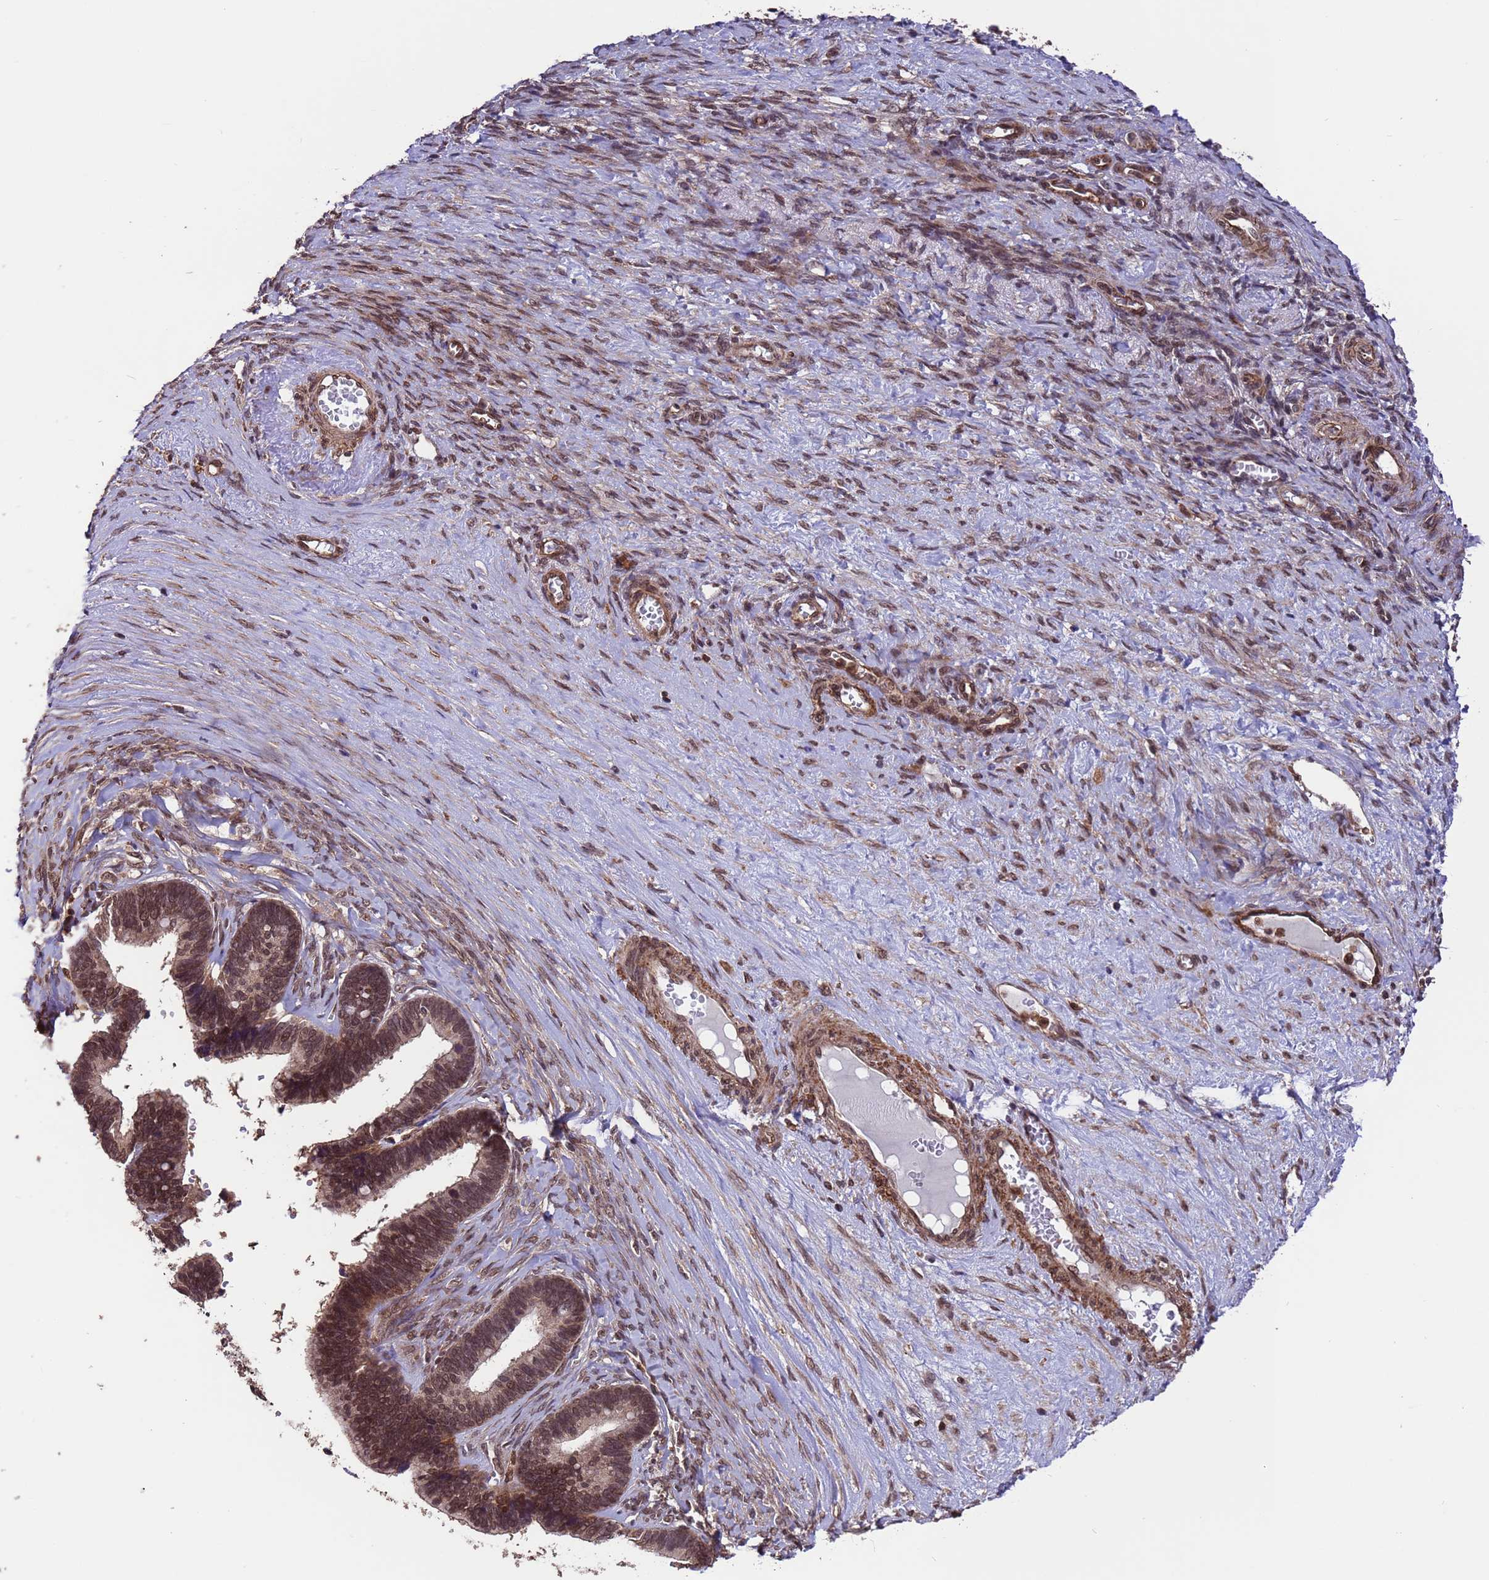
{"staining": {"intensity": "moderate", "quantity": ">75%", "location": "nuclear"}, "tissue": "ovarian cancer", "cell_type": "Tumor cells", "image_type": "cancer", "snomed": [{"axis": "morphology", "description": "Cystadenocarcinoma, serous, NOS"}, {"axis": "topography", "description": "Ovary"}], "caption": "Human ovarian cancer (serous cystadenocarcinoma) stained for a protein (brown) displays moderate nuclear positive staining in about >75% of tumor cells.", "gene": "VSTM4", "patient": {"sex": "female", "age": 56}}